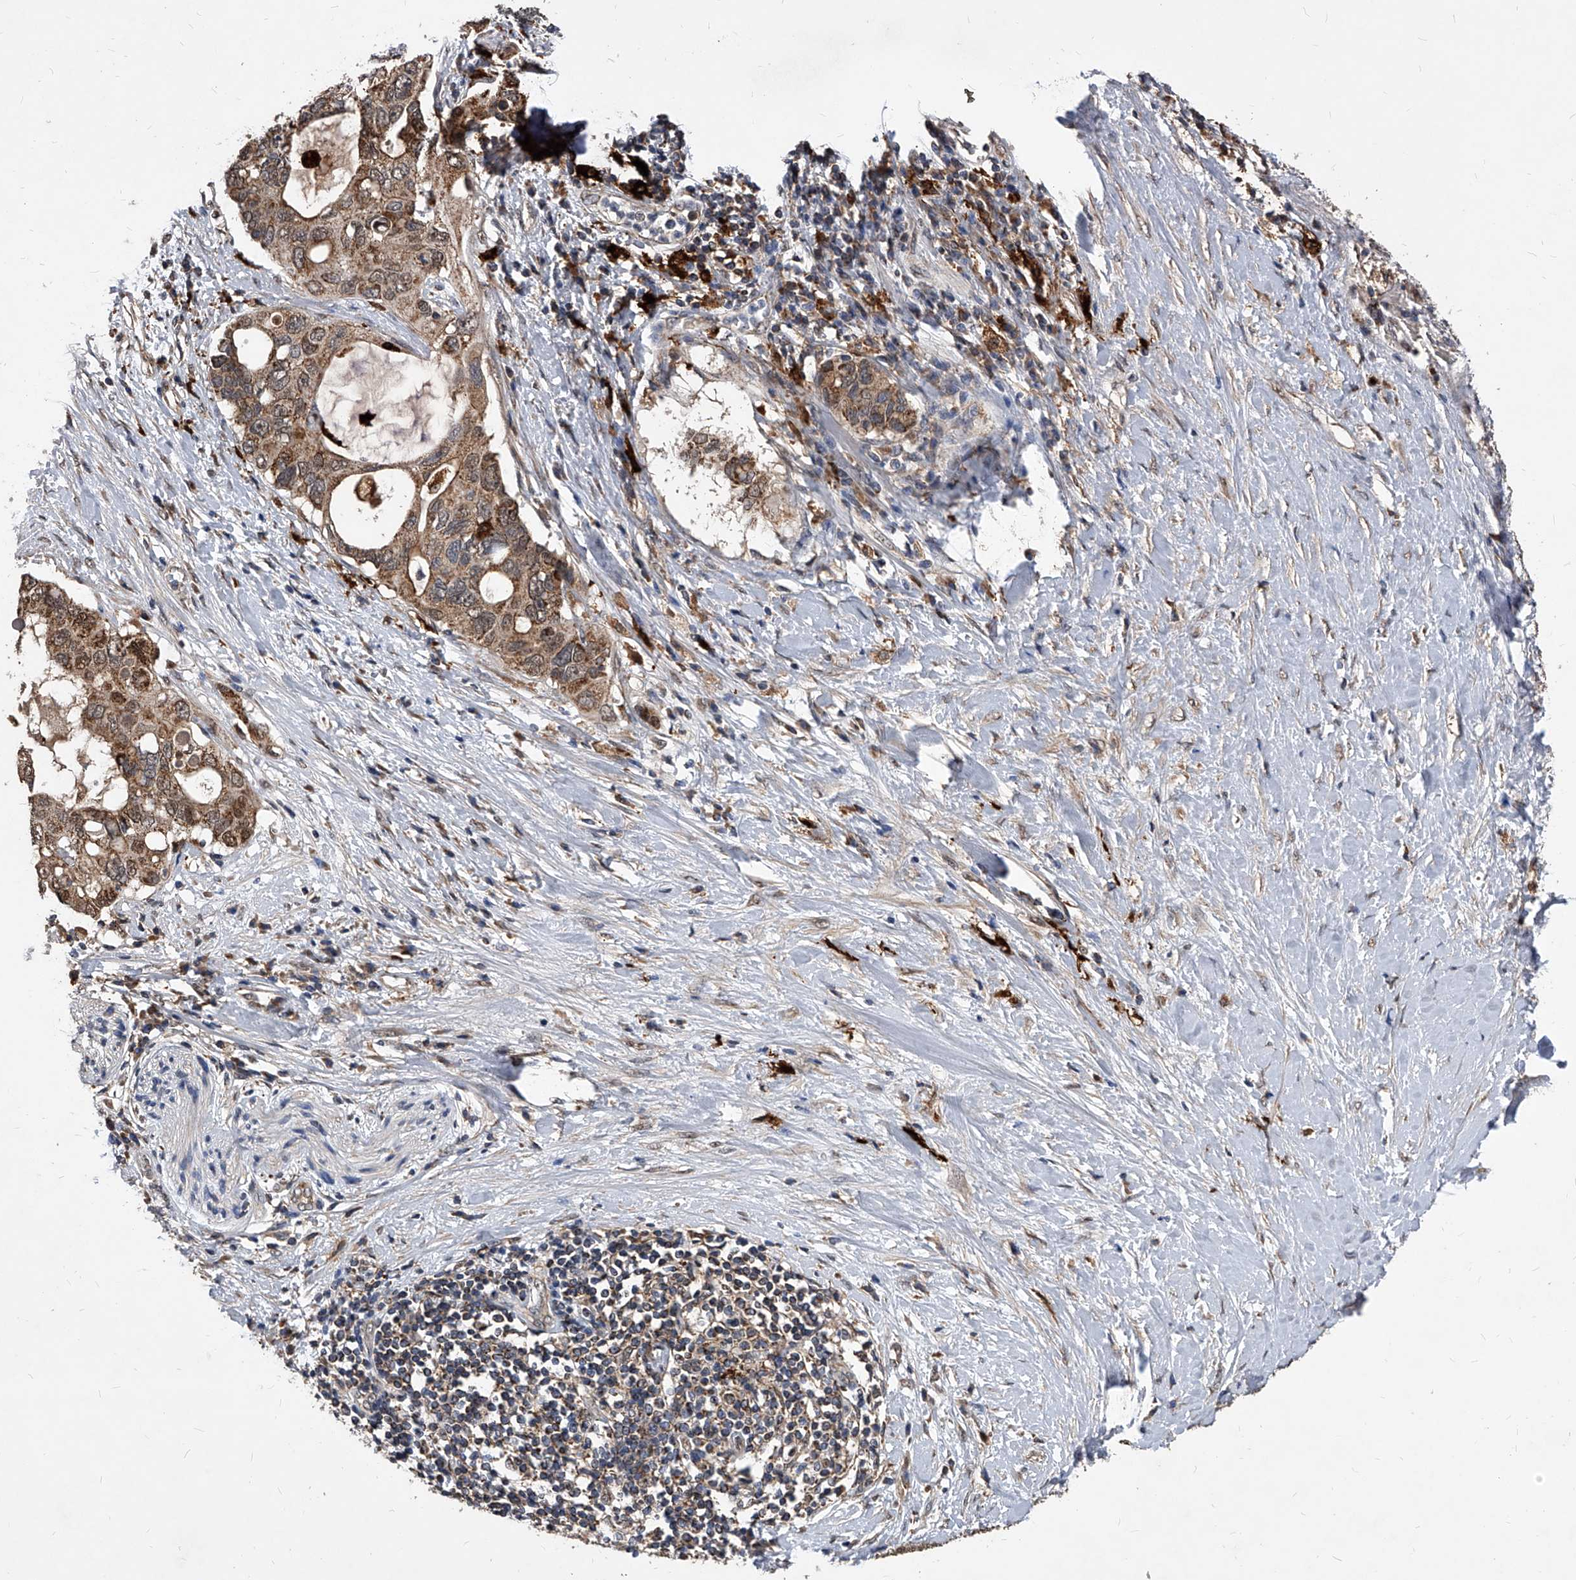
{"staining": {"intensity": "strong", "quantity": ">75%", "location": "cytoplasmic/membranous"}, "tissue": "pancreatic cancer", "cell_type": "Tumor cells", "image_type": "cancer", "snomed": [{"axis": "morphology", "description": "Adenocarcinoma, NOS"}, {"axis": "topography", "description": "Pancreas"}], "caption": "This is an image of IHC staining of pancreatic adenocarcinoma, which shows strong positivity in the cytoplasmic/membranous of tumor cells.", "gene": "SOBP", "patient": {"sex": "female", "age": 56}}